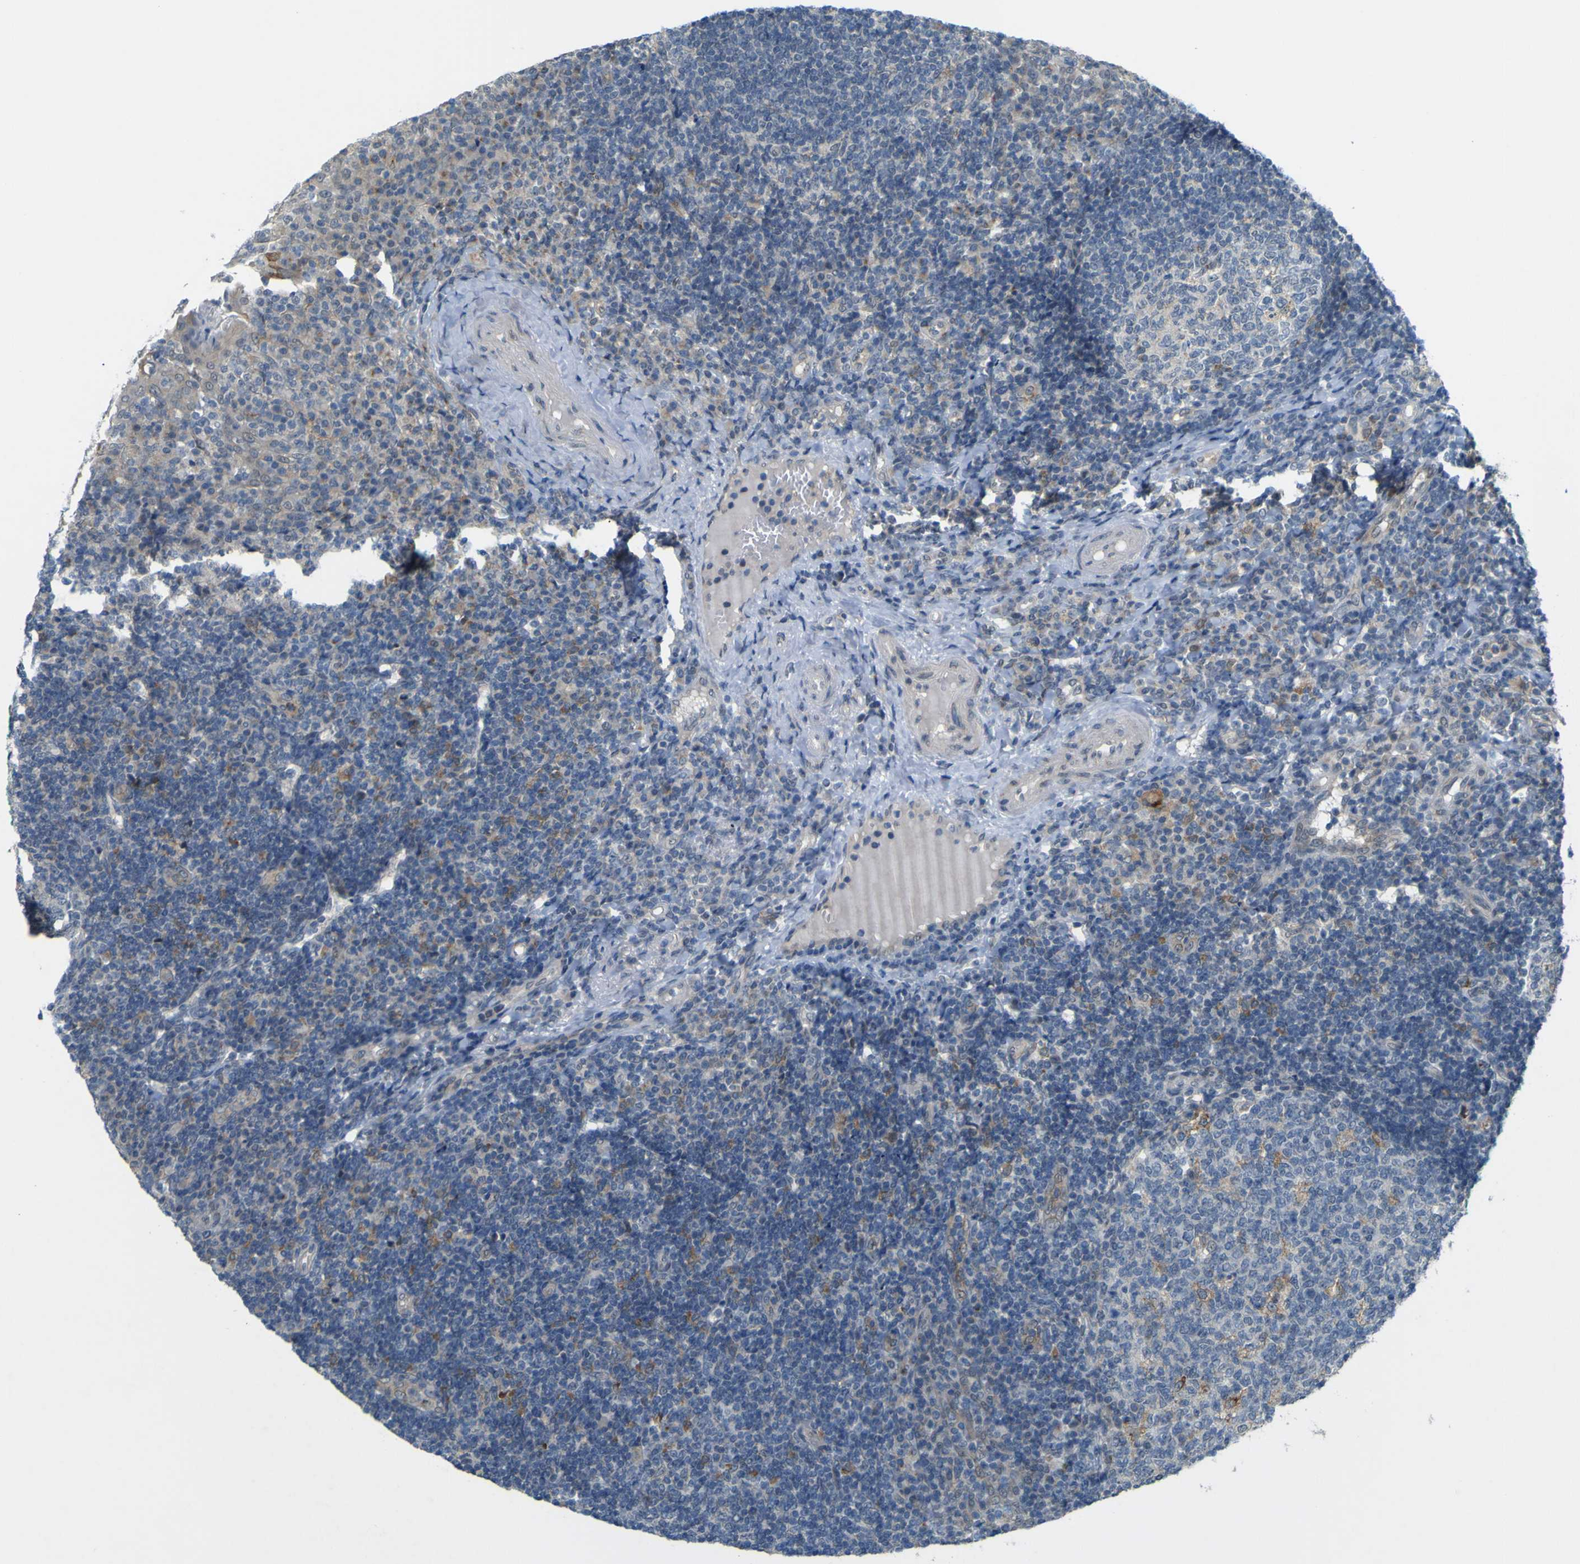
{"staining": {"intensity": "negative", "quantity": "none", "location": "none"}, "tissue": "tonsil", "cell_type": "Germinal center cells", "image_type": "normal", "snomed": [{"axis": "morphology", "description": "Normal tissue, NOS"}, {"axis": "topography", "description": "Tonsil"}], "caption": "The photomicrograph exhibits no staining of germinal center cells in benign tonsil.", "gene": "IGF2R", "patient": {"sex": "female", "age": 40}}